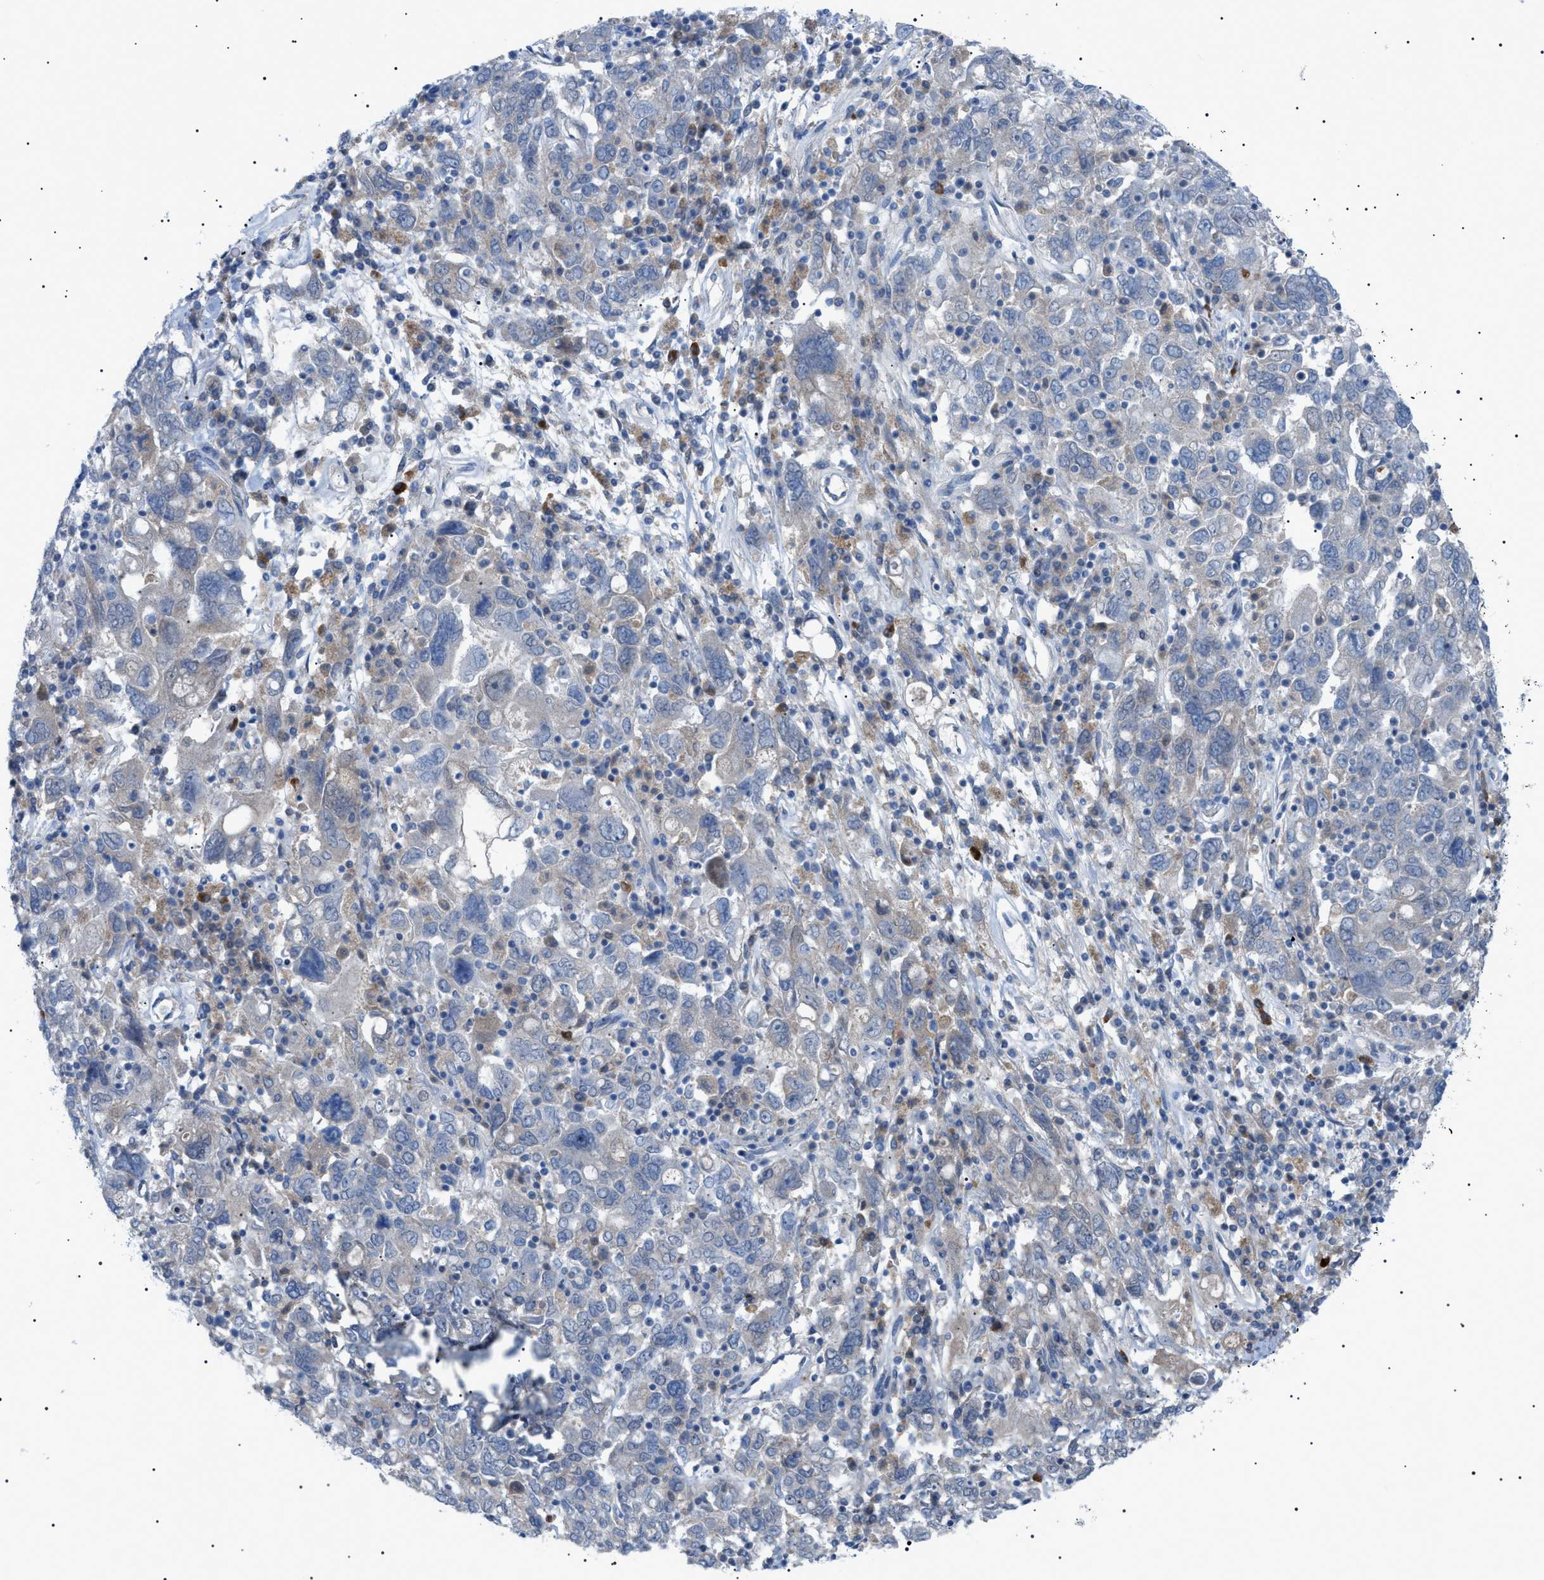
{"staining": {"intensity": "weak", "quantity": "<25%", "location": "cytoplasmic/membranous"}, "tissue": "ovarian cancer", "cell_type": "Tumor cells", "image_type": "cancer", "snomed": [{"axis": "morphology", "description": "Carcinoma, endometroid"}, {"axis": "topography", "description": "Ovary"}], "caption": "The immunohistochemistry image has no significant staining in tumor cells of ovarian cancer tissue. Nuclei are stained in blue.", "gene": "ADAMTS1", "patient": {"sex": "female", "age": 62}}